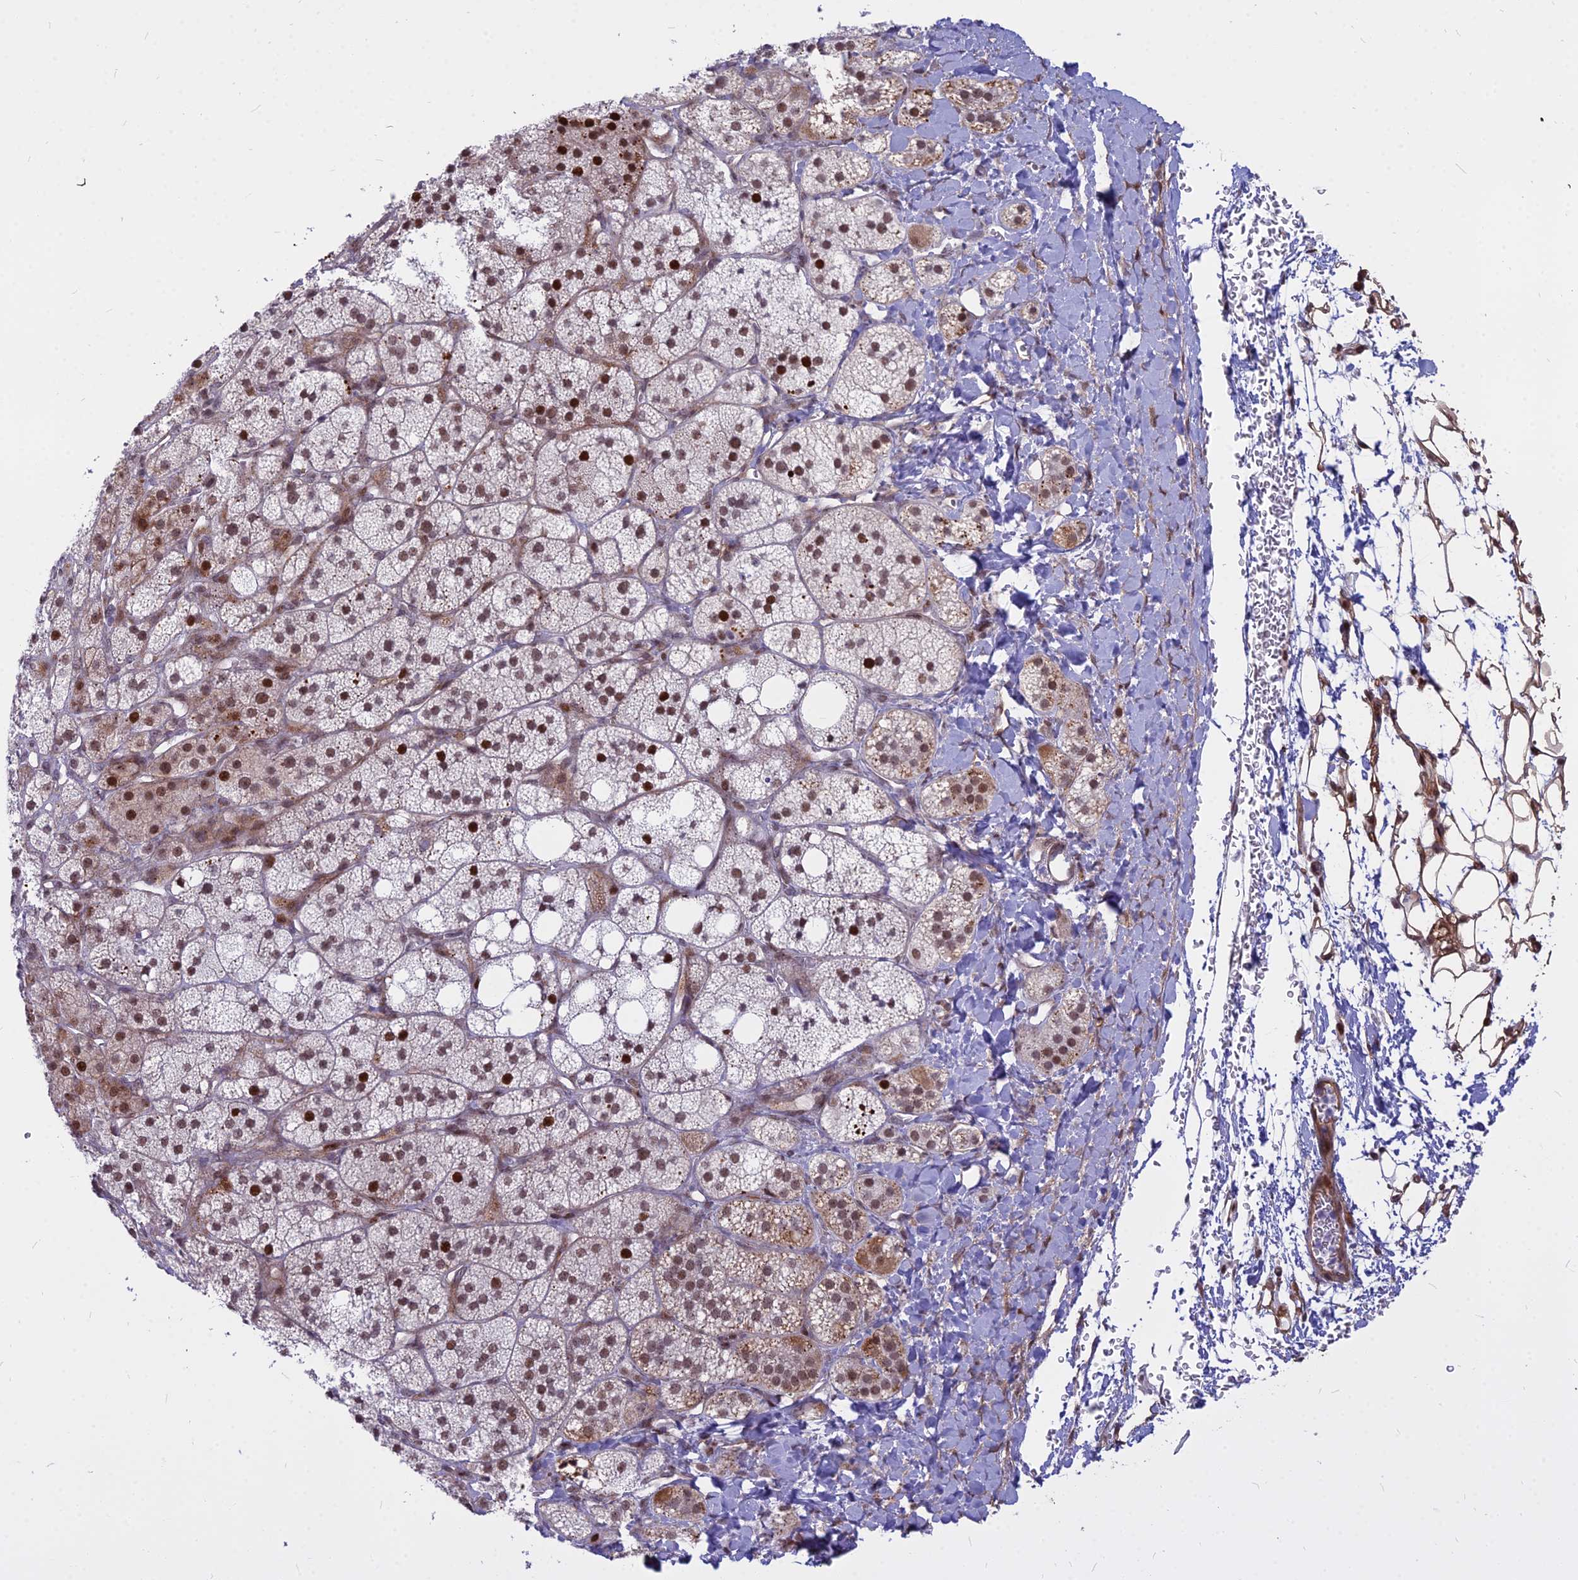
{"staining": {"intensity": "moderate", "quantity": ">75%", "location": "cytoplasmic/membranous,nuclear"}, "tissue": "adrenal gland", "cell_type": "Glandular cells", "image_type": "normal", "snomed": [{"axis": "morphology", "description": "Normal tissue, NOS"}, {"axis": "topography", "description": "Adrenal gland"}], "caption": "DAB immunohistochemical staining of normal human adrenal gland reveals moderate cytoplasmic/membranous,nuclear protein staining in about >75% of glandular cells.", "gene": "ALG10B", "patient": {"sex": "male", "age": 61}}